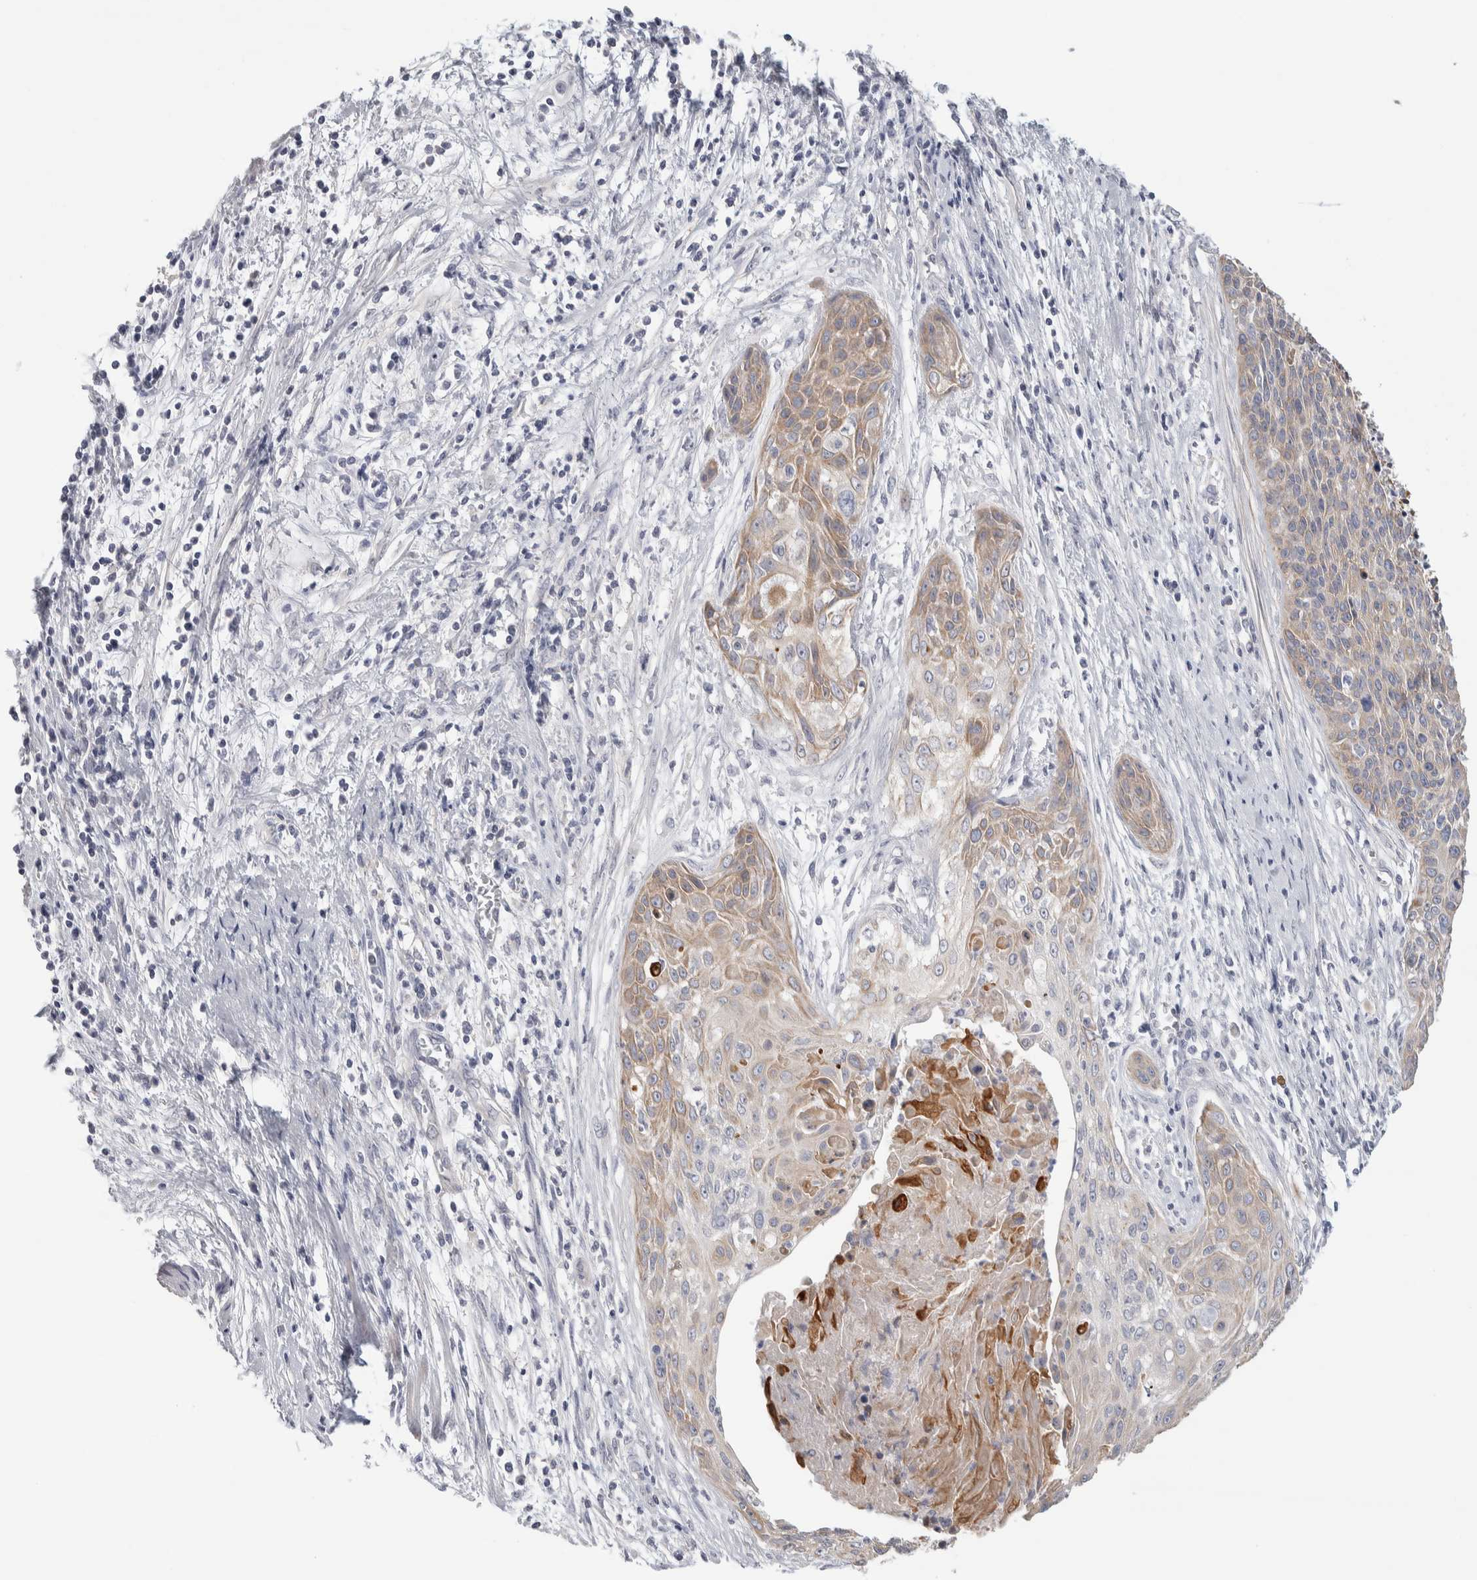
{"staining": {"intensity": "weak", "quantity": "25%-75%", "location": "cytoplasmic/membranous"}, "tissue": "cervical cancer", "cell_type": "Tumor cells", "image_type": "cancer", "snomed": [{"axis": "morphology", "description": "Squamous cell carcinoma, NOS"}, {"axis": "topography", "description": "Cervix"}], "caption": "Cervical squamous cell carcinoma tissue exhibits weak cytoplasmic/membranous expression in approximately 25%-75% of tumor cells", "gene": "DCXR", "patient": {"sex": "female", "age": 55}}